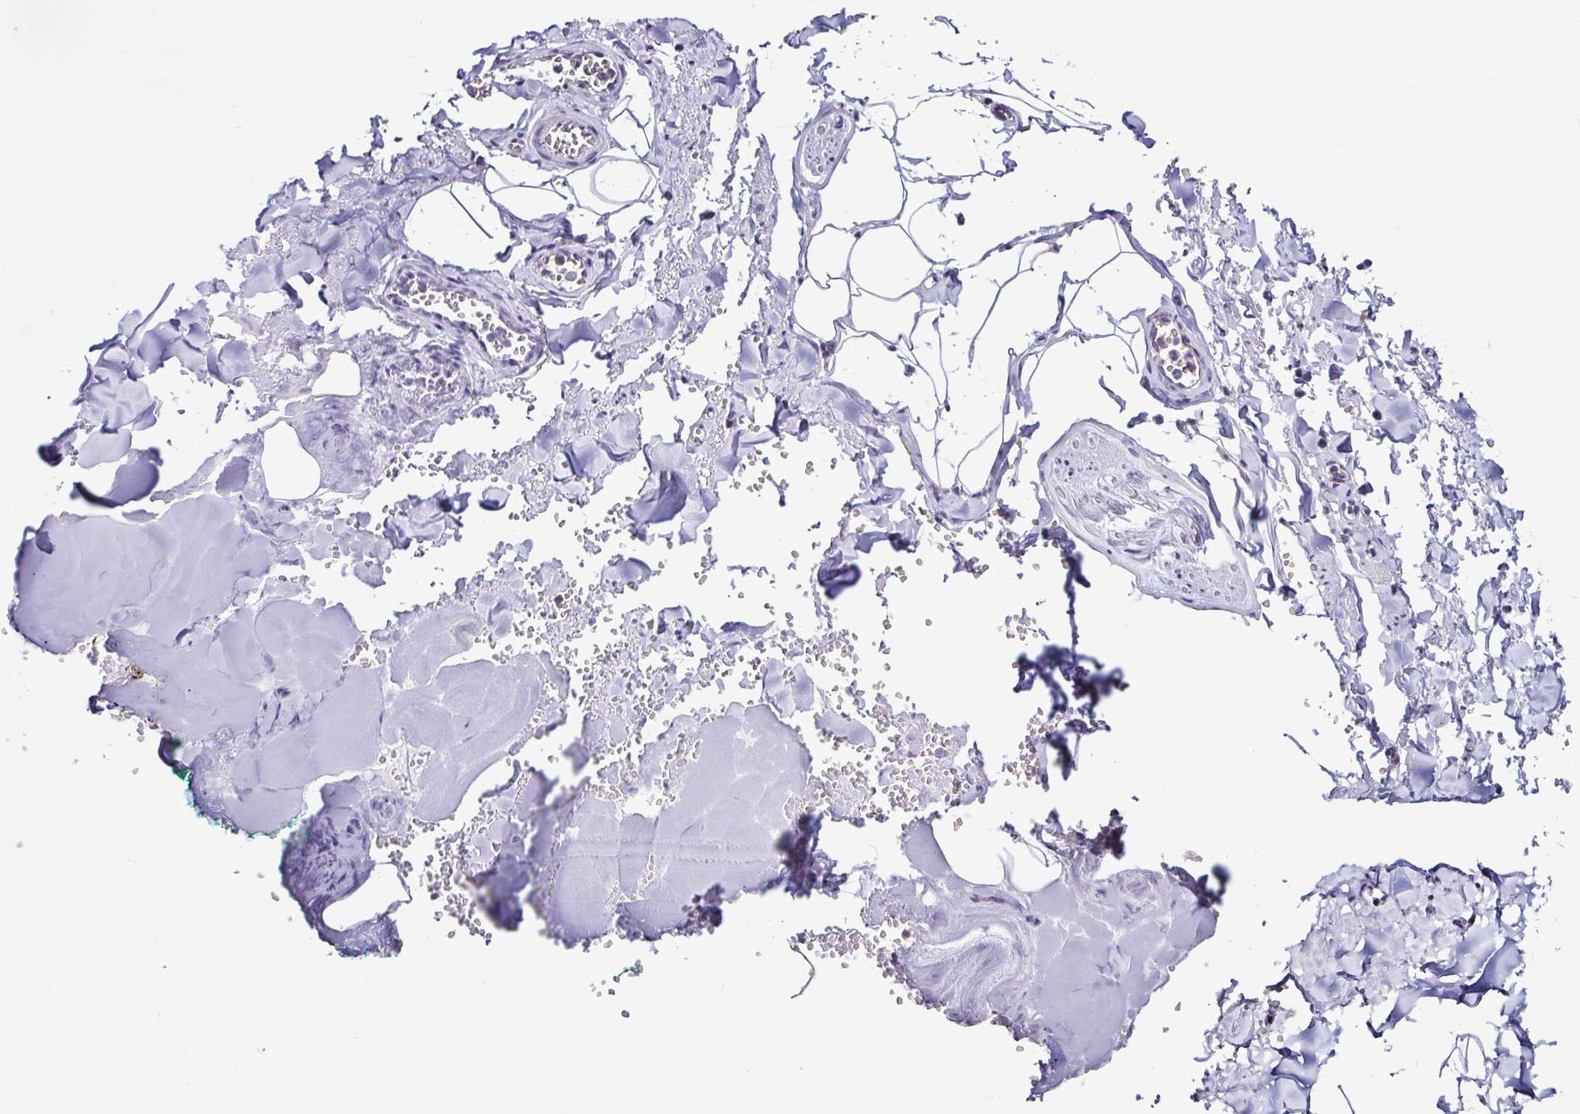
{"staining": {"intensity": "negative", "quantity": "none", "location": "none"}, "tissue": "adipose tissue", "cell_type": "Adipocytes", "image_type": "normal", "snomed": [{"axis": "morphology", "description": "Normal tissue, NOS"}, {"axis": "topography", "description": "Vulva"}, {"axis": "topography", "description": "Peripheral nerve tissue"}], "caption": "This is an IHC image of benign human adipose tissue. There is no positivity in adipocytes.", "gene": "TNNT2", "patient": {"sex": "female", "age": 66}}